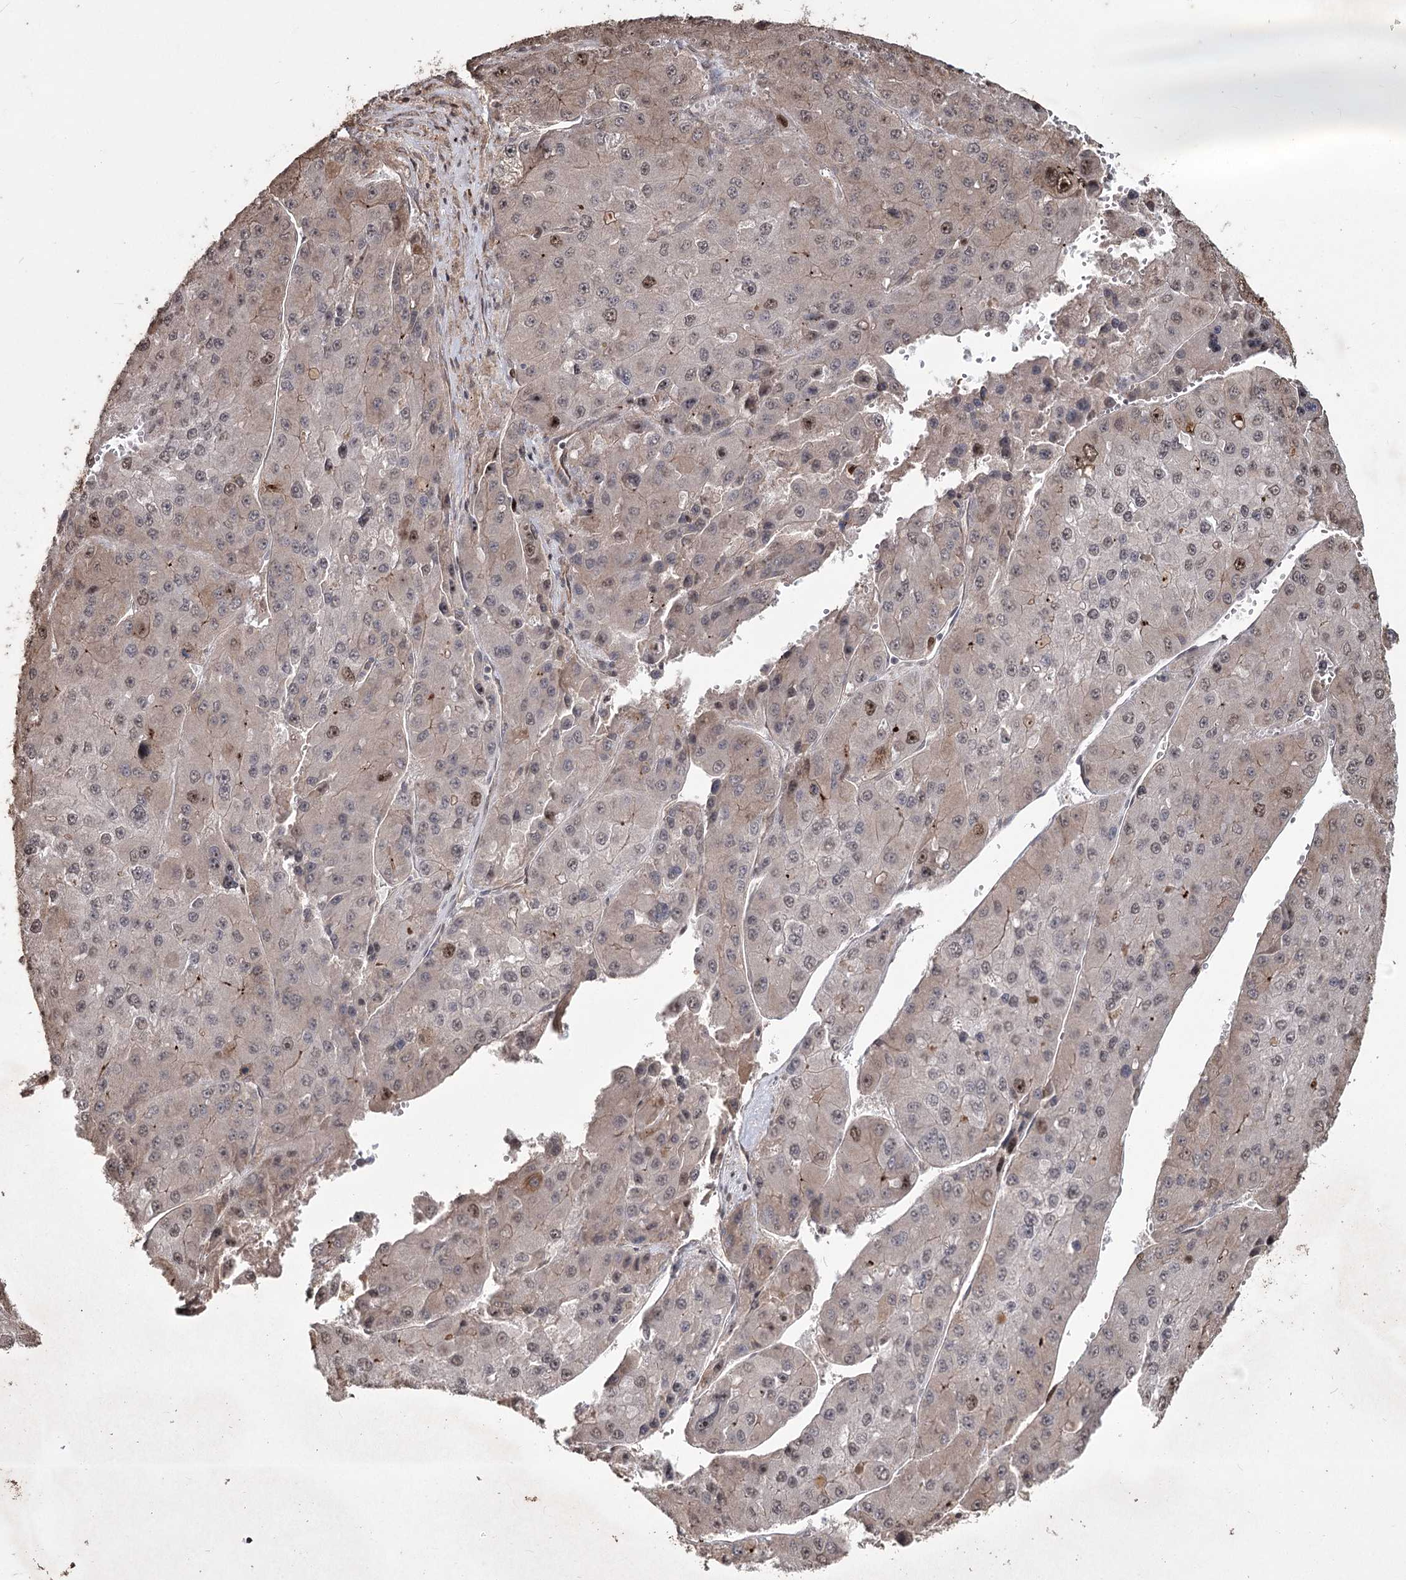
{"staining": {"intensity": "moderate", "quantity": "<25%", "location": "nuclear"}, "tissue": "liver cancer", "cell_type": "Tumor cells", "image_type": "cancer", "snomed": [{"axis": "morphology", "description": "Carcinoma, Hepatocellular, NOS"}, {"axis": "topography", "description": "Liver"}], "caption": "The image demonstrates immunohistochemical staining of liver hepatocellular carcinoma. There is moderate nuclear positivity is present in about <25% of tumor cells. (Brightfield microscopy of DAB IHC at high magnification).", "gene": "PRC1", "patient": {"sex": "female", "age": 73}}